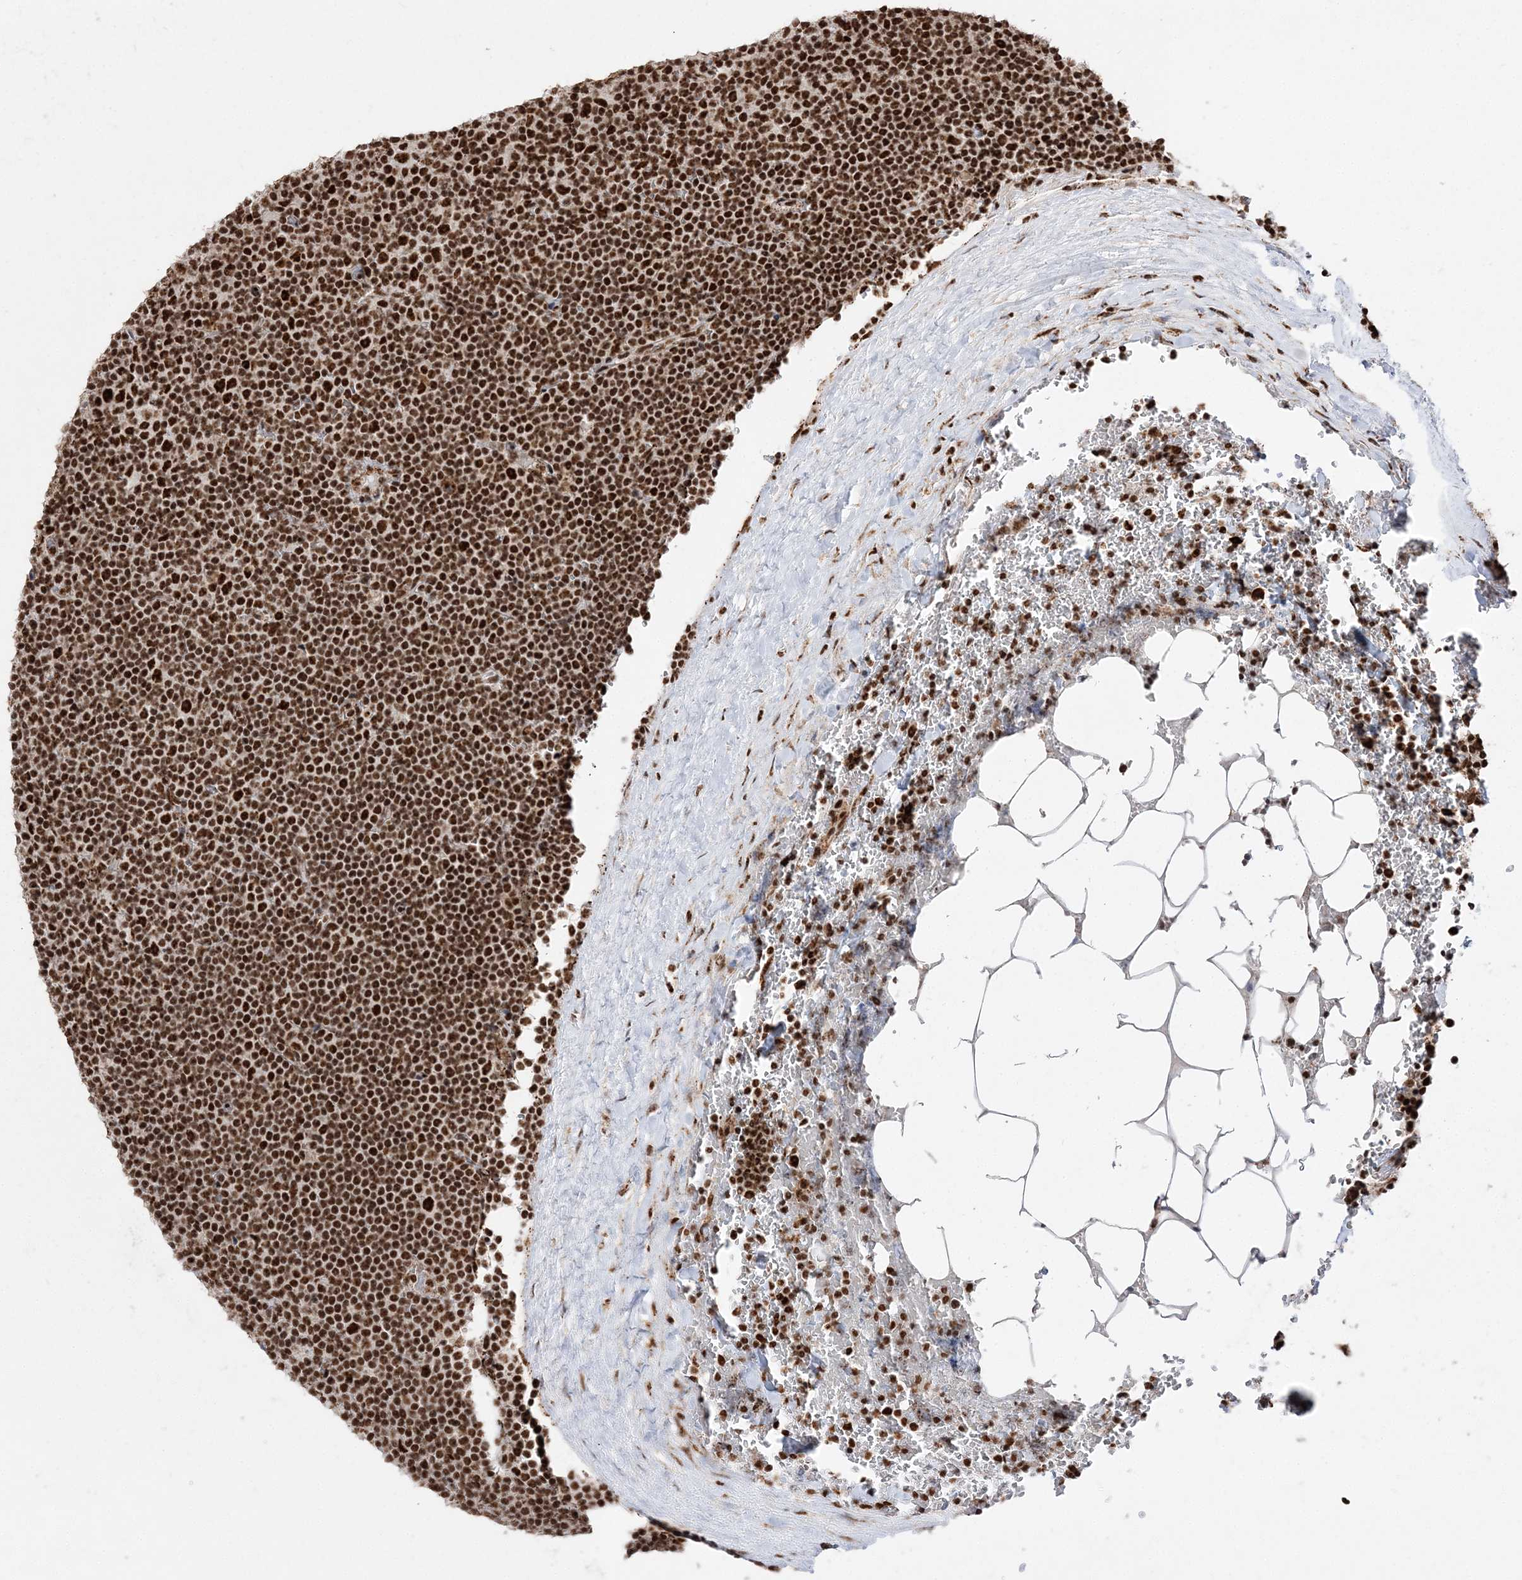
{"staining": {"intensity": "strong", "quantity": ">75%", "location": "nuclear"}, "tissue": "lymphoma", "cell_type": "Tumor cells", "image_type": "cancer", "snomed": [{"axis": "morphology", "description": "Malignant lymphoma, non-Hodgkin's type, Low grade"}, {"axis": "topography", "description": "Lymph node"}], "caption": "DAB (3,3'-diaminobenzidine) immunohistochemical staining of lymphoma demonstrates strong nuclear protein expression in approximately >75% of tumor cells.", "gene": "RBM17", "patient": {"sex": "female", "age": 67}}